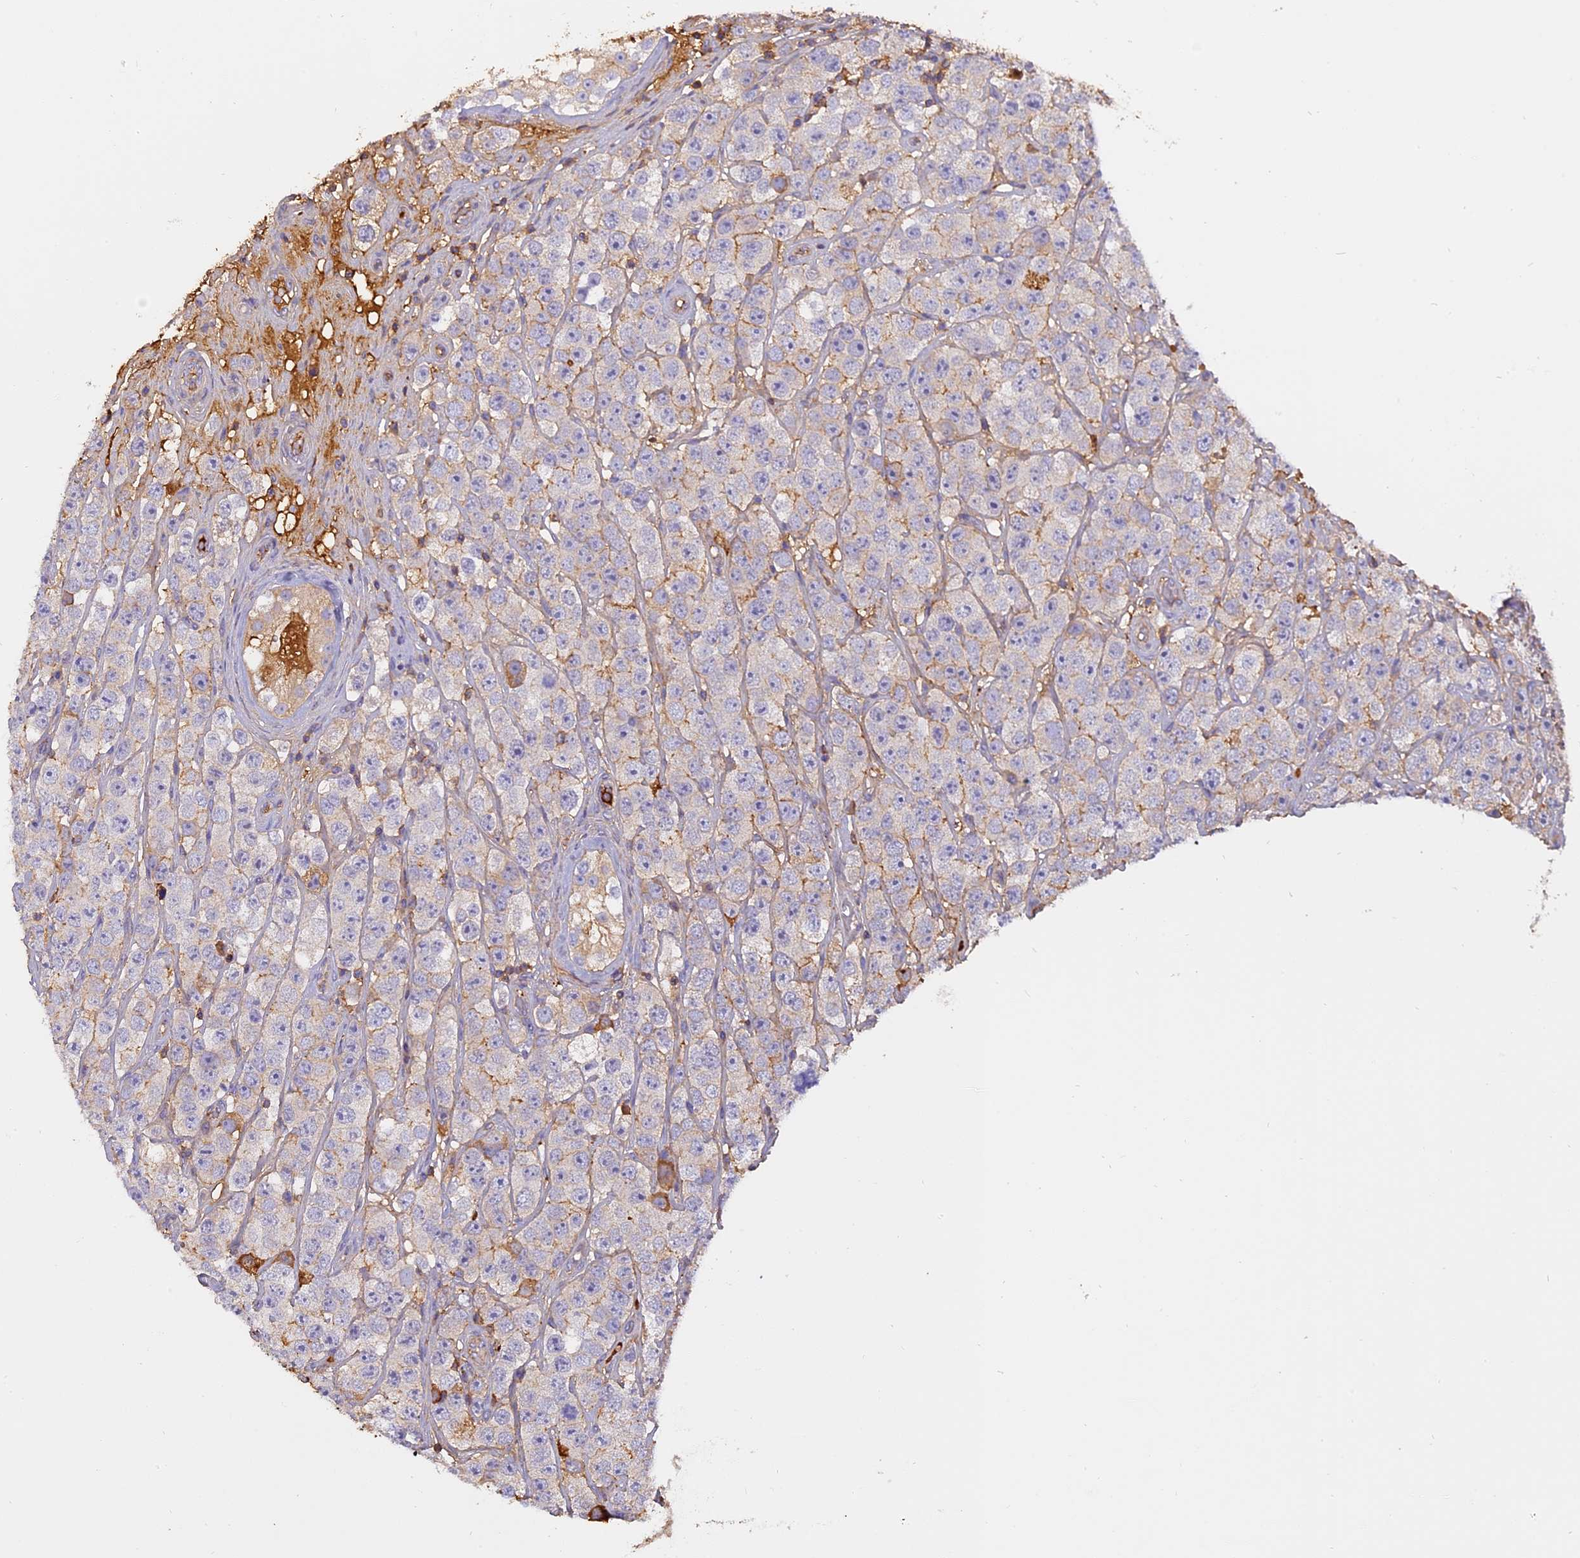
{"staining": {"intensity": "negative", "quantity": "none", "location": "none"}, "tissue": "testis cancer", "cell_type": "Tumor cells", "image_type": "cancer", "snomed": [{"axis": "morphology", "description": "Seminoma, NOS"}, {"axis": "topography", "description": "Testis"}], "caption": "Immunohistochemistry (IHC) of seminoma (testis) reveals no positivity in tumor cells.", "gene": "CFAP119", "patient": {"sex": "male", "age": 28}}